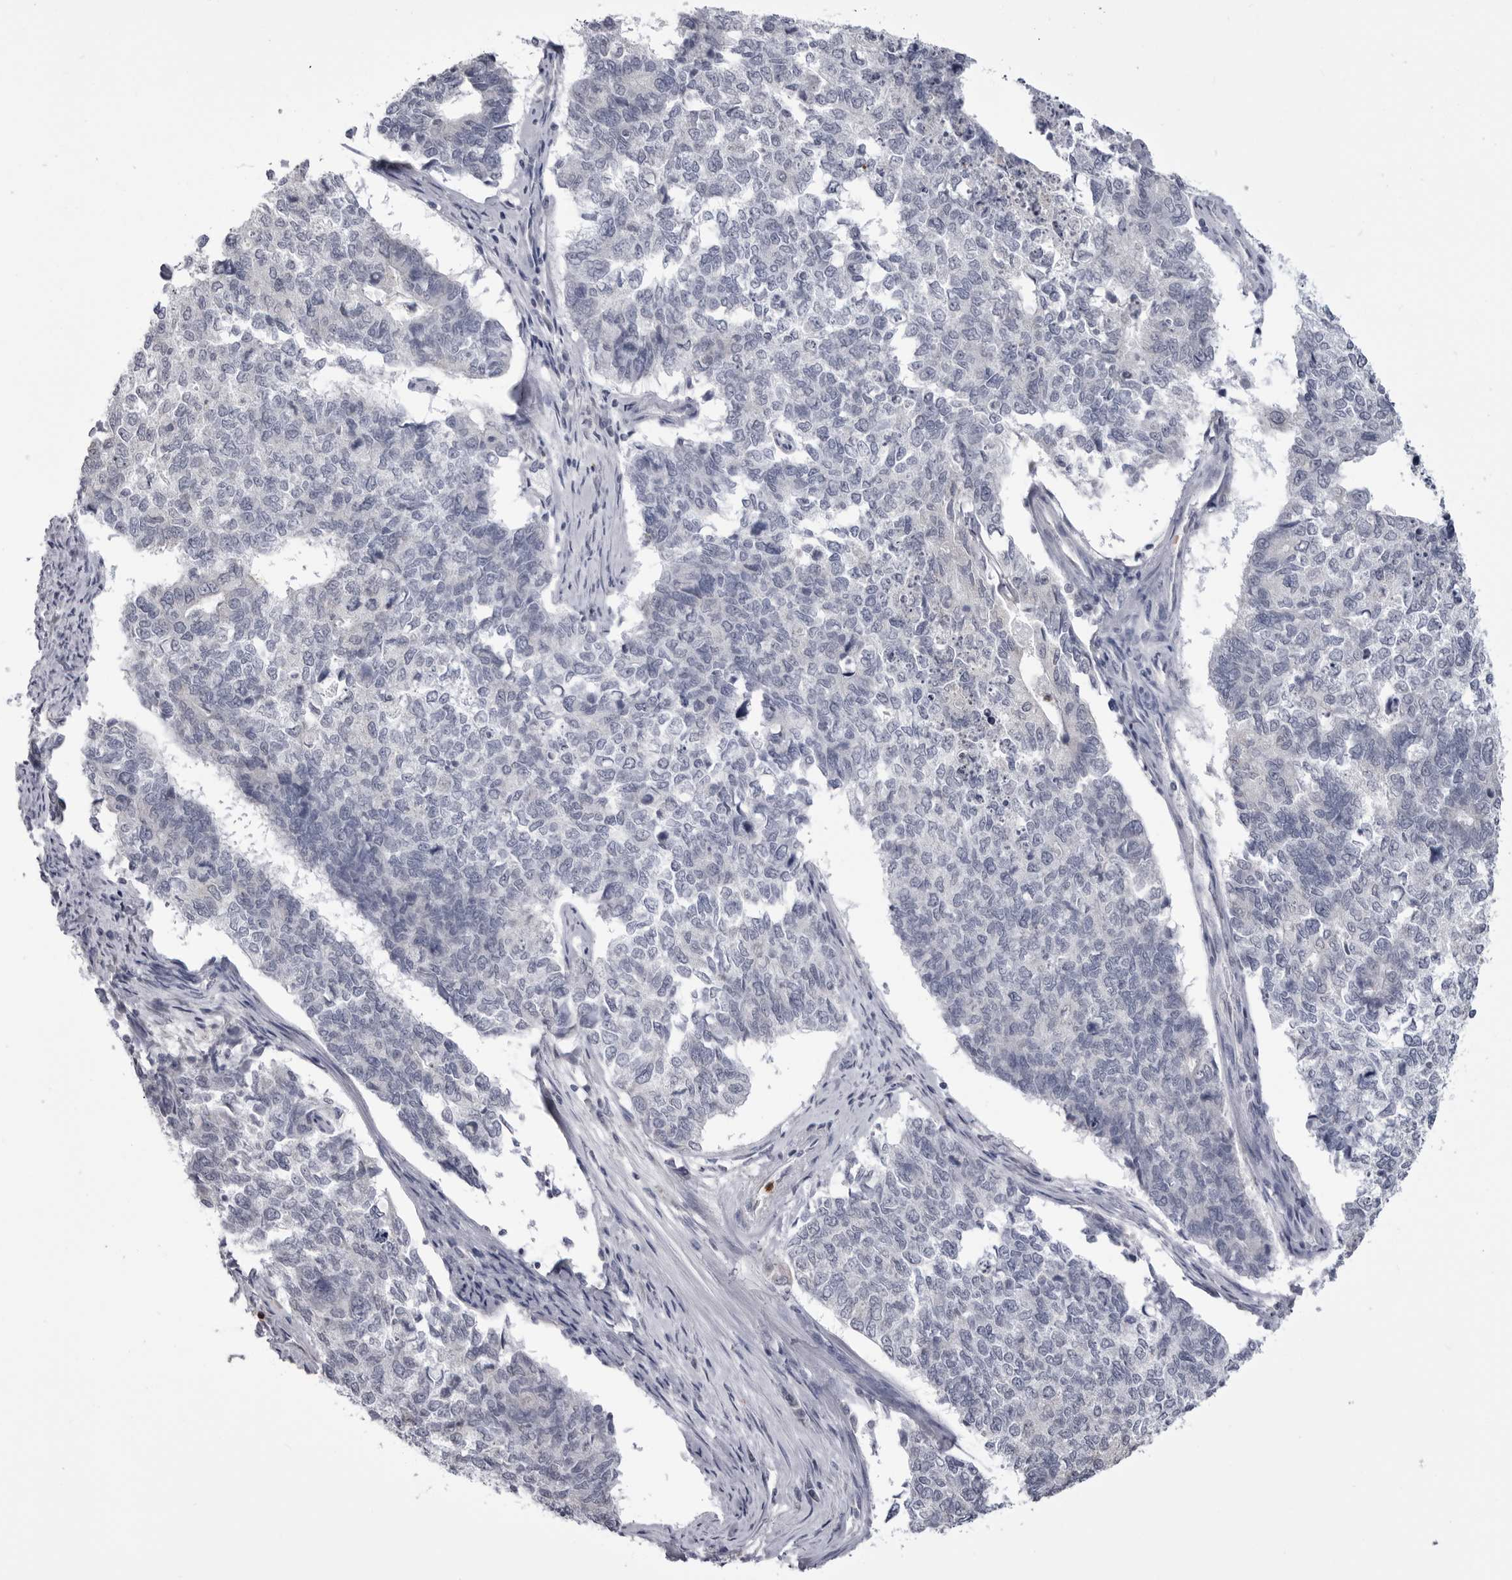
{"staining": {"intensity": "negative", "quantity": "none", "location": "none"}, "tissue": "cervical cancer", "cell_type": "Tumor cells", "image_type": "cancer", "snomed": [{"axis": "morphology", "description": "Squamous cell carcinoma, NOS"}, {"axis": "topography", "description": "Cervix"}], "caption": "The micrograph displays no staining of tumor cells in cervical squamous cell carcinoma.", "gene": "STAP2", "patient": {"sex": "female", "age": 63}}